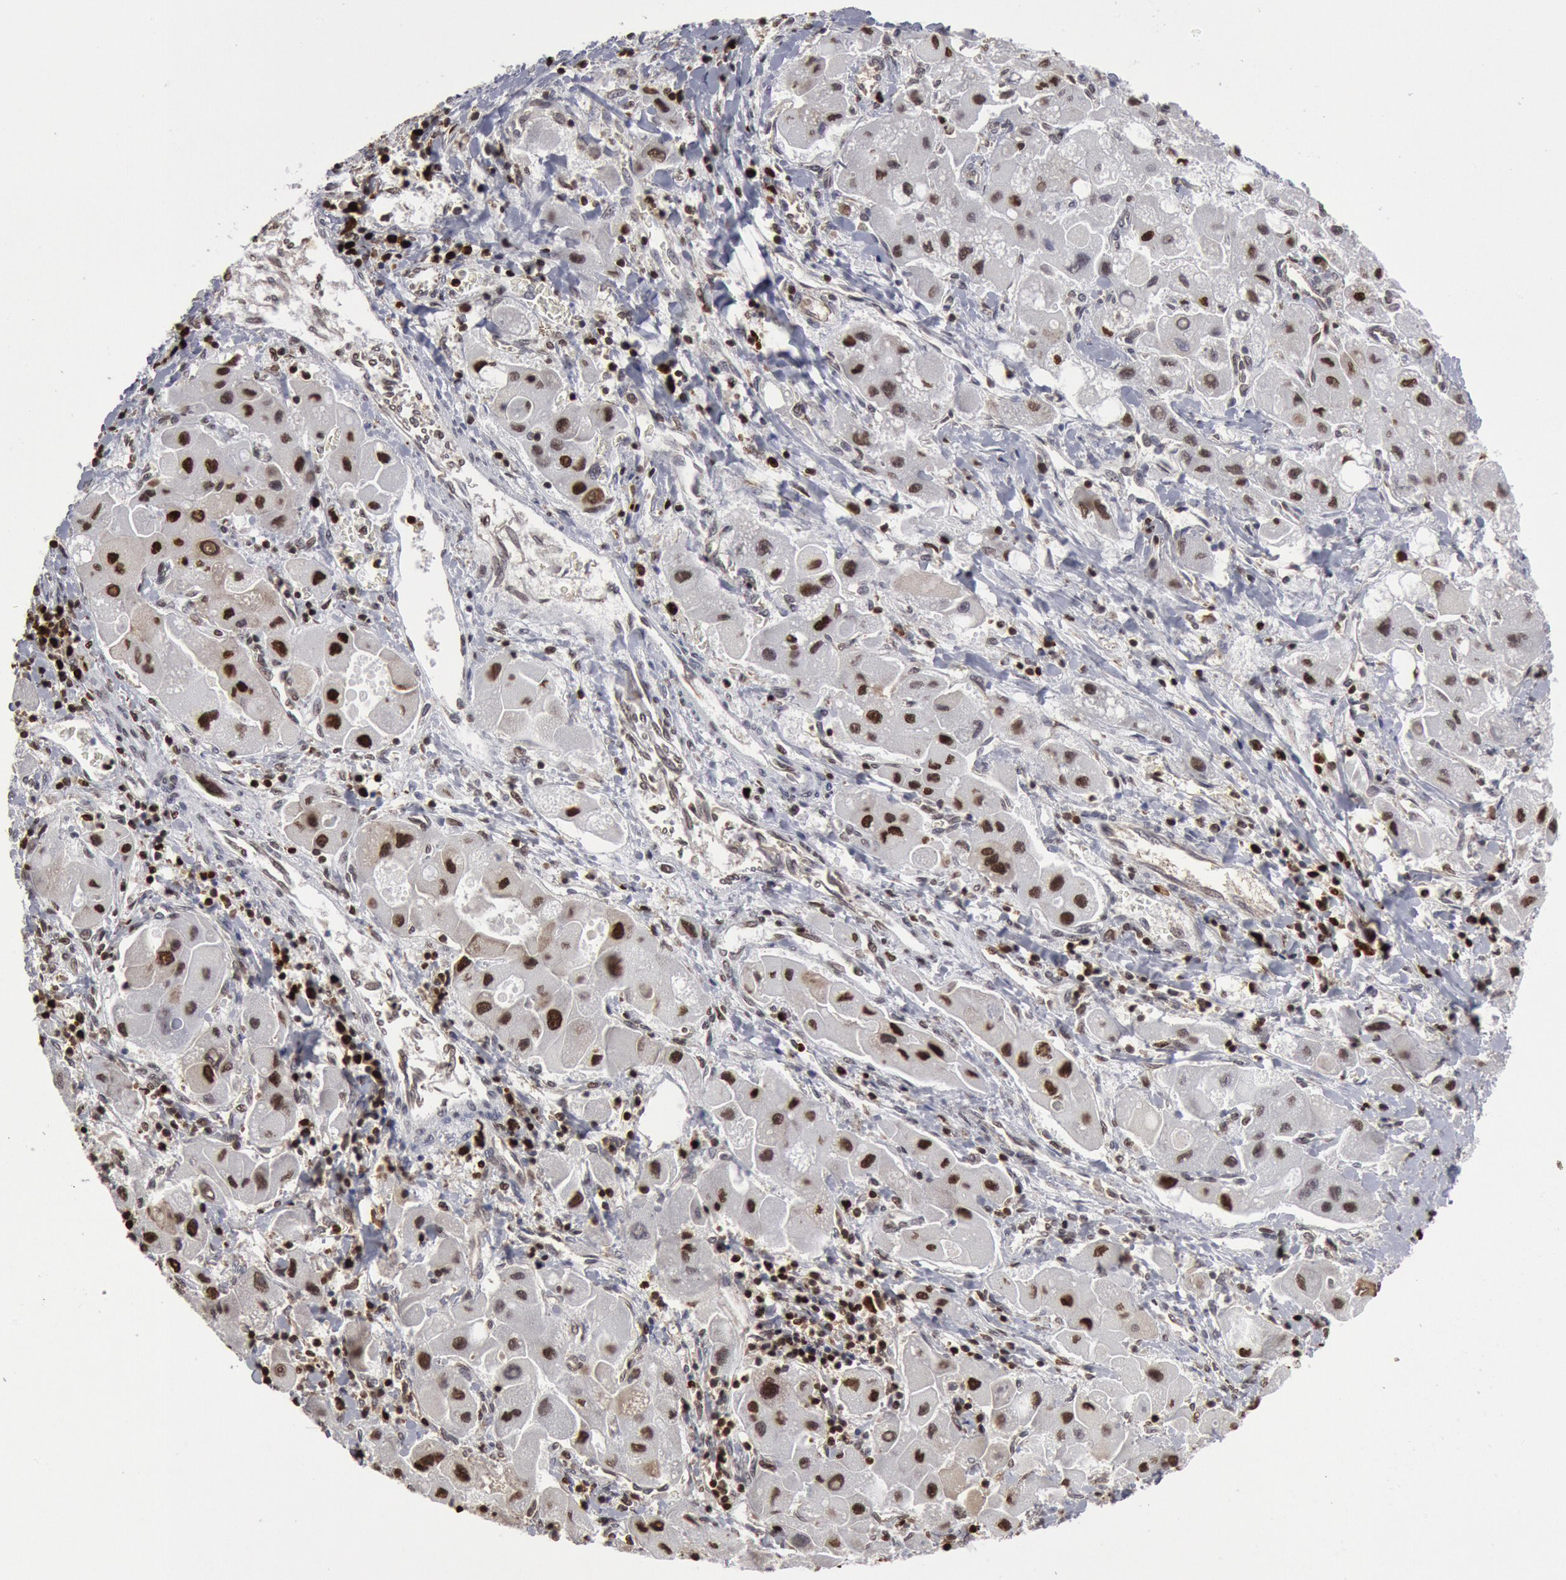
{"staining": {"intensity": "strong", "quantity": ">75%", "location": "nuclear"}, "tissue": "liver cancer", "cell_type": "Tumor cells", "image_type": "cancer", "snomed": [{"axis": "morphology", "description": "Carcinoma, Hepatocellular, NOS"}, {"axis": "topography", "description": "Liver"}], "caption": "Liver cancer (hepatocellular carcinoma) stained with a protein marker exhibits strong staining in tumor cells.", "gene": "SUB1", "patient": {"sex": "male", "age": 24}}